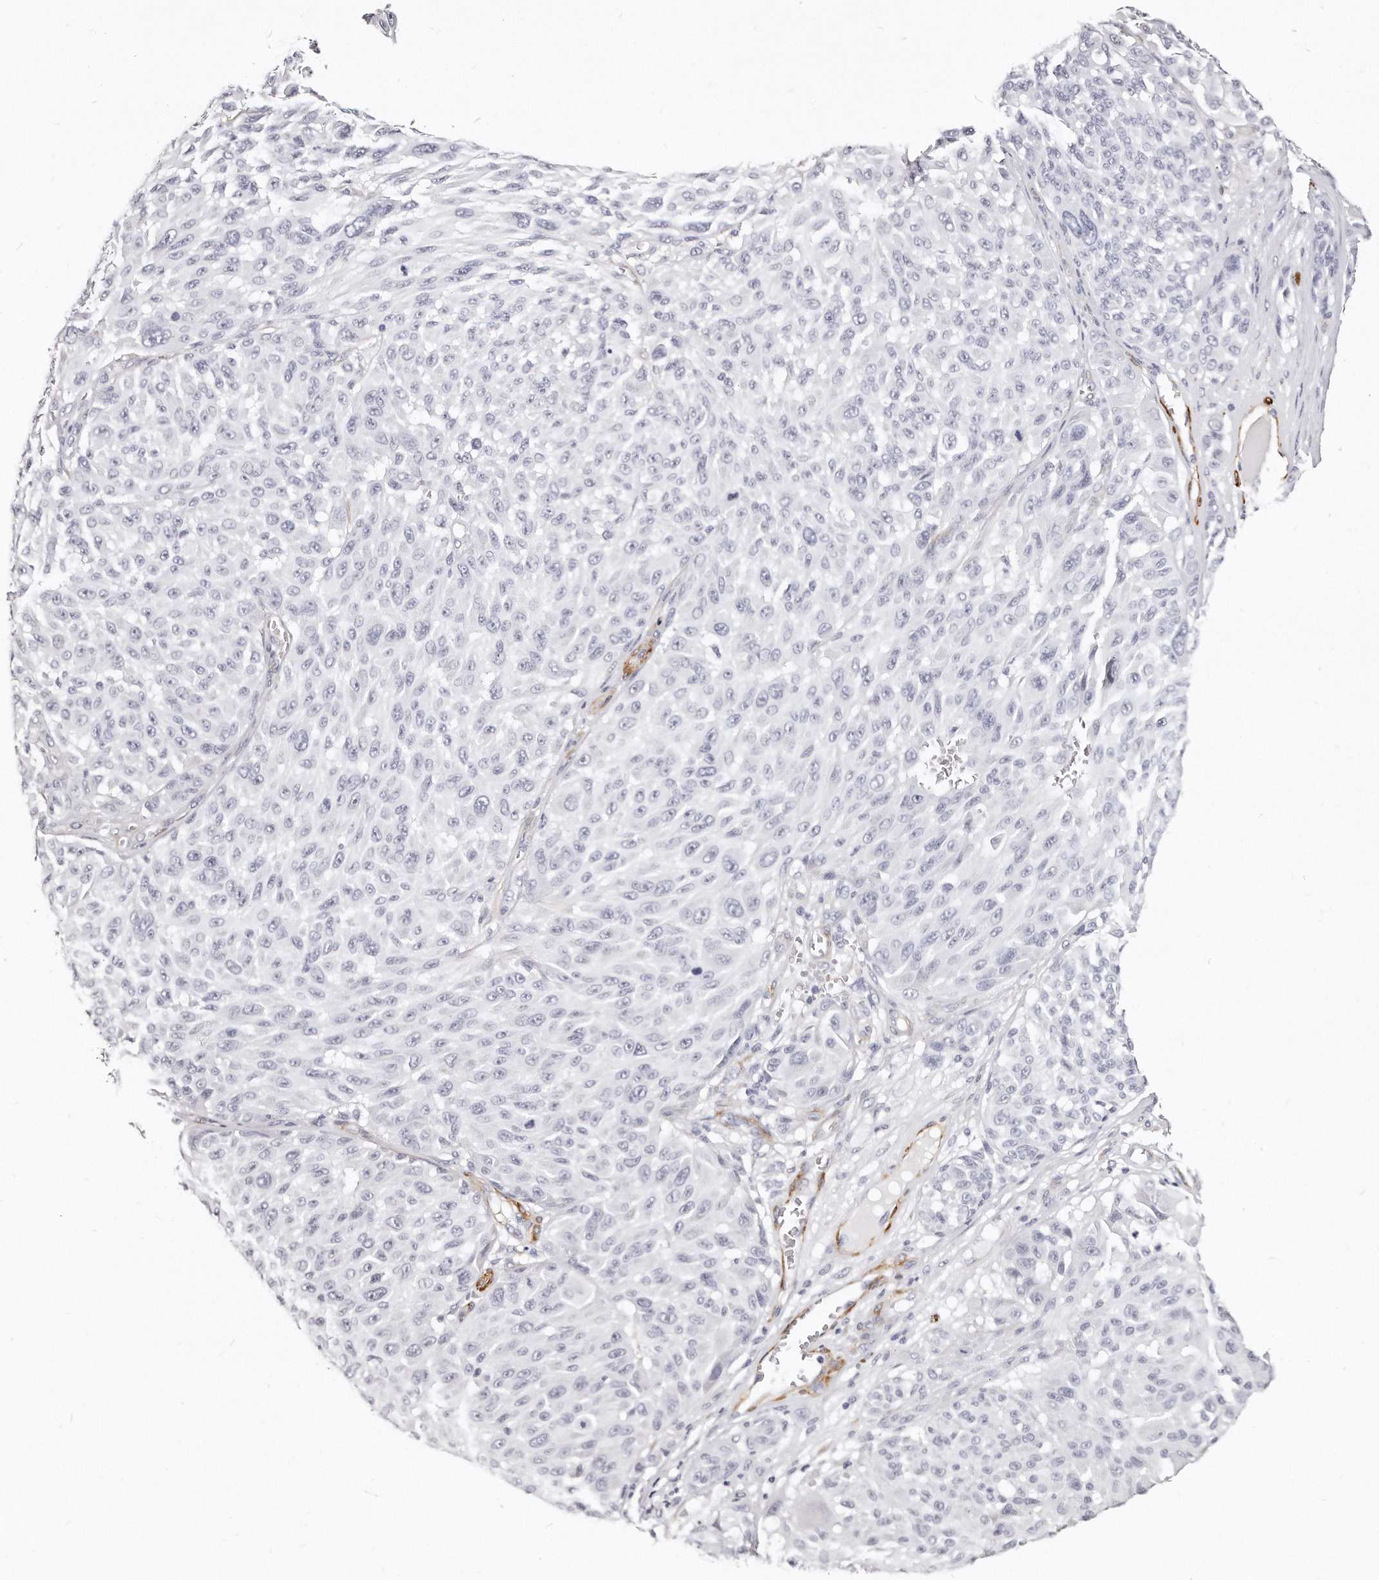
{"staining": {"intensity": "negative", "quantity": "none", "location": "none"}, "tissue": "melanoma", "cell_type": "Tumor cells", "image_type": "cancer", "snomed": [{"axis": "morphology", "description": "Malignant melanoma, NOS"}, {"axis": "topography", "description": "Skin"}], "caption": "The histopathology image exhibits no significant positivity in tumor cells of malignant melanoma.", "gene": "LMOD1", "patient": {"sex": "male", "age": 83}}